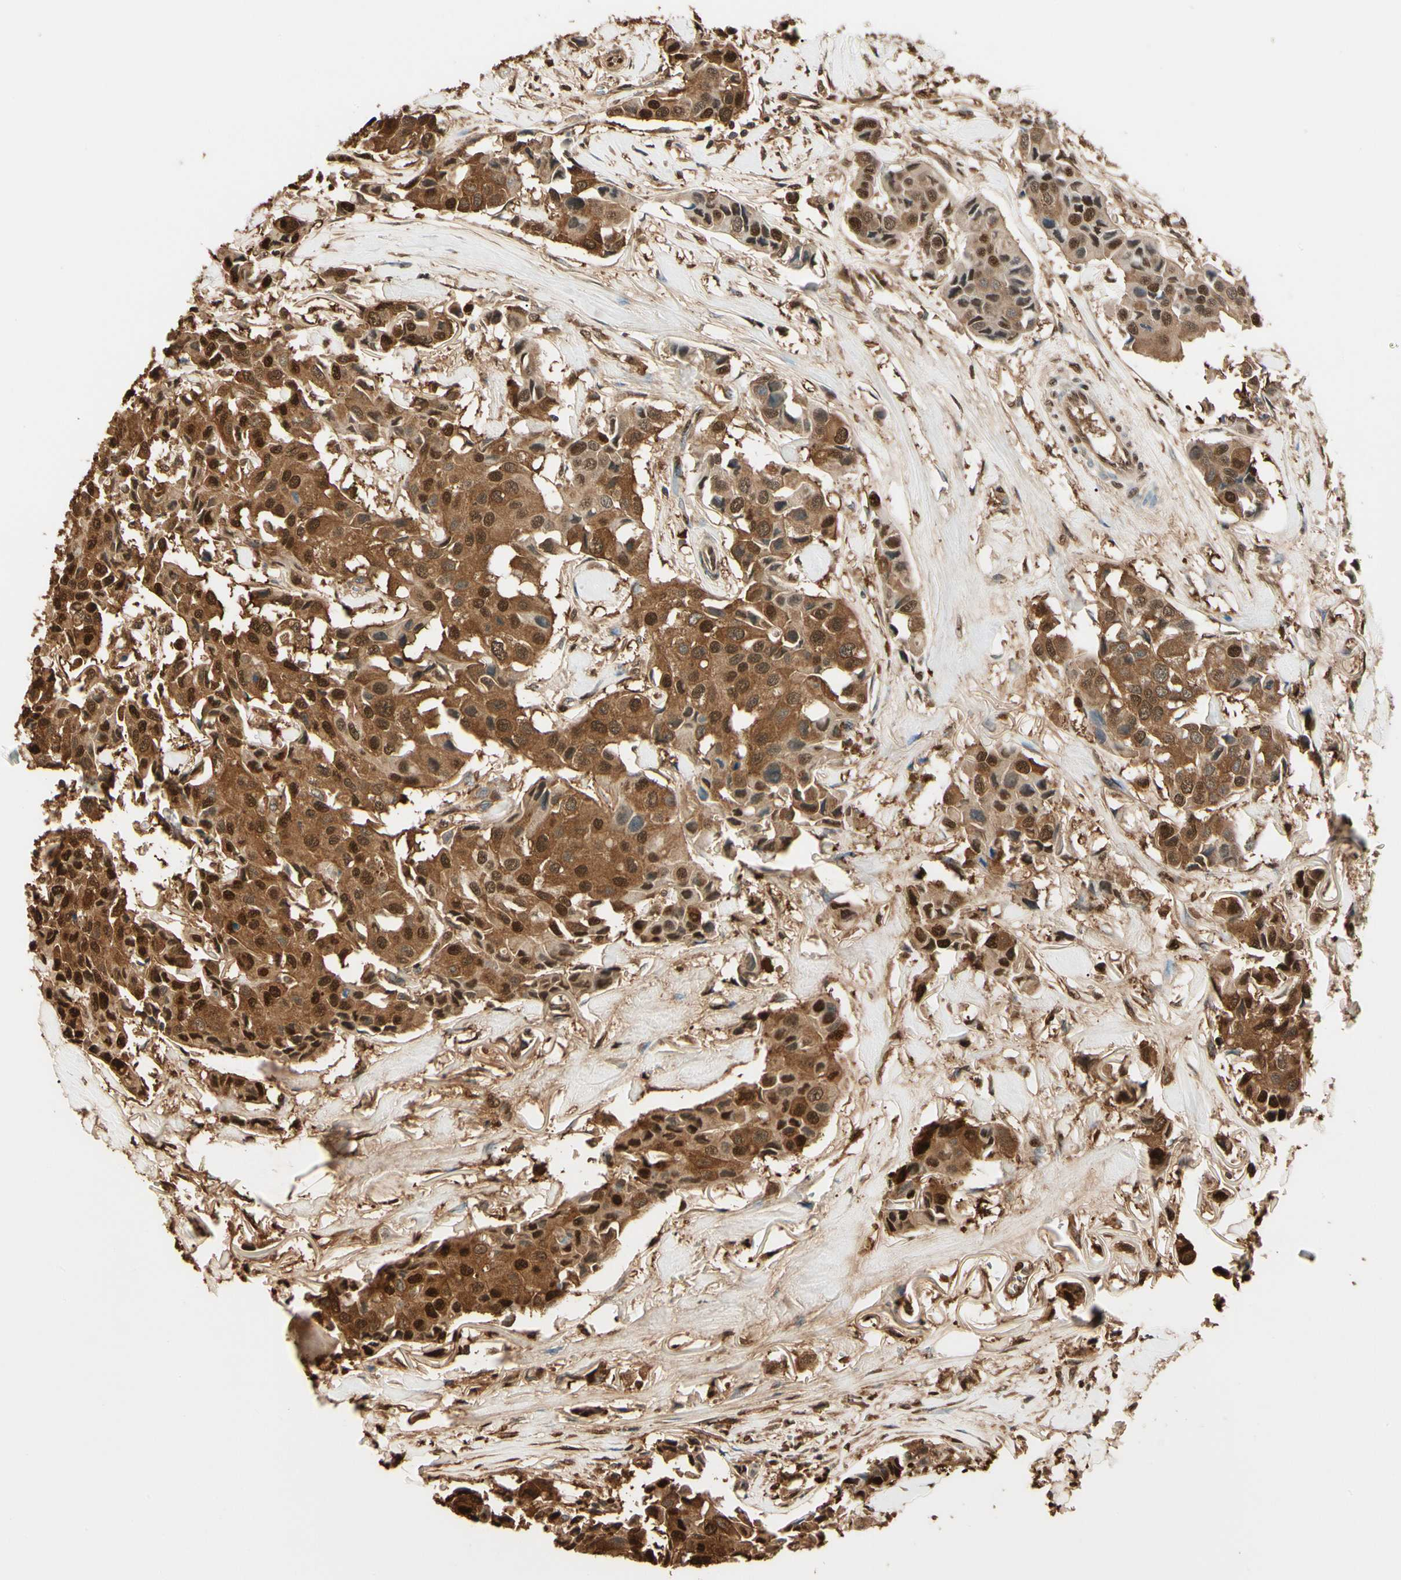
{"staining": {"intensity": "moderate", "quantity": ">75%", "location": "cytoplasmic/membranous,nuclear"}, "tissue": "breast cancer", "cell_type": "Tumor cells", "image_type": "cancer", "snomed": [{"axis": "morphology", "description": "Duct carcinoma"}, {"axis": "topography", "description": "Breast"}], "caption": "Approximately >75% of tumor cells in human breast cancer (infiltrating ductal carcinoma) show moderate cytoplasmic/membranous and nuclear protein positivity as visualized by brown immunohistochemical staining.", "gene": "PNCK", "patient": {"sex": "female", "age": 80}}